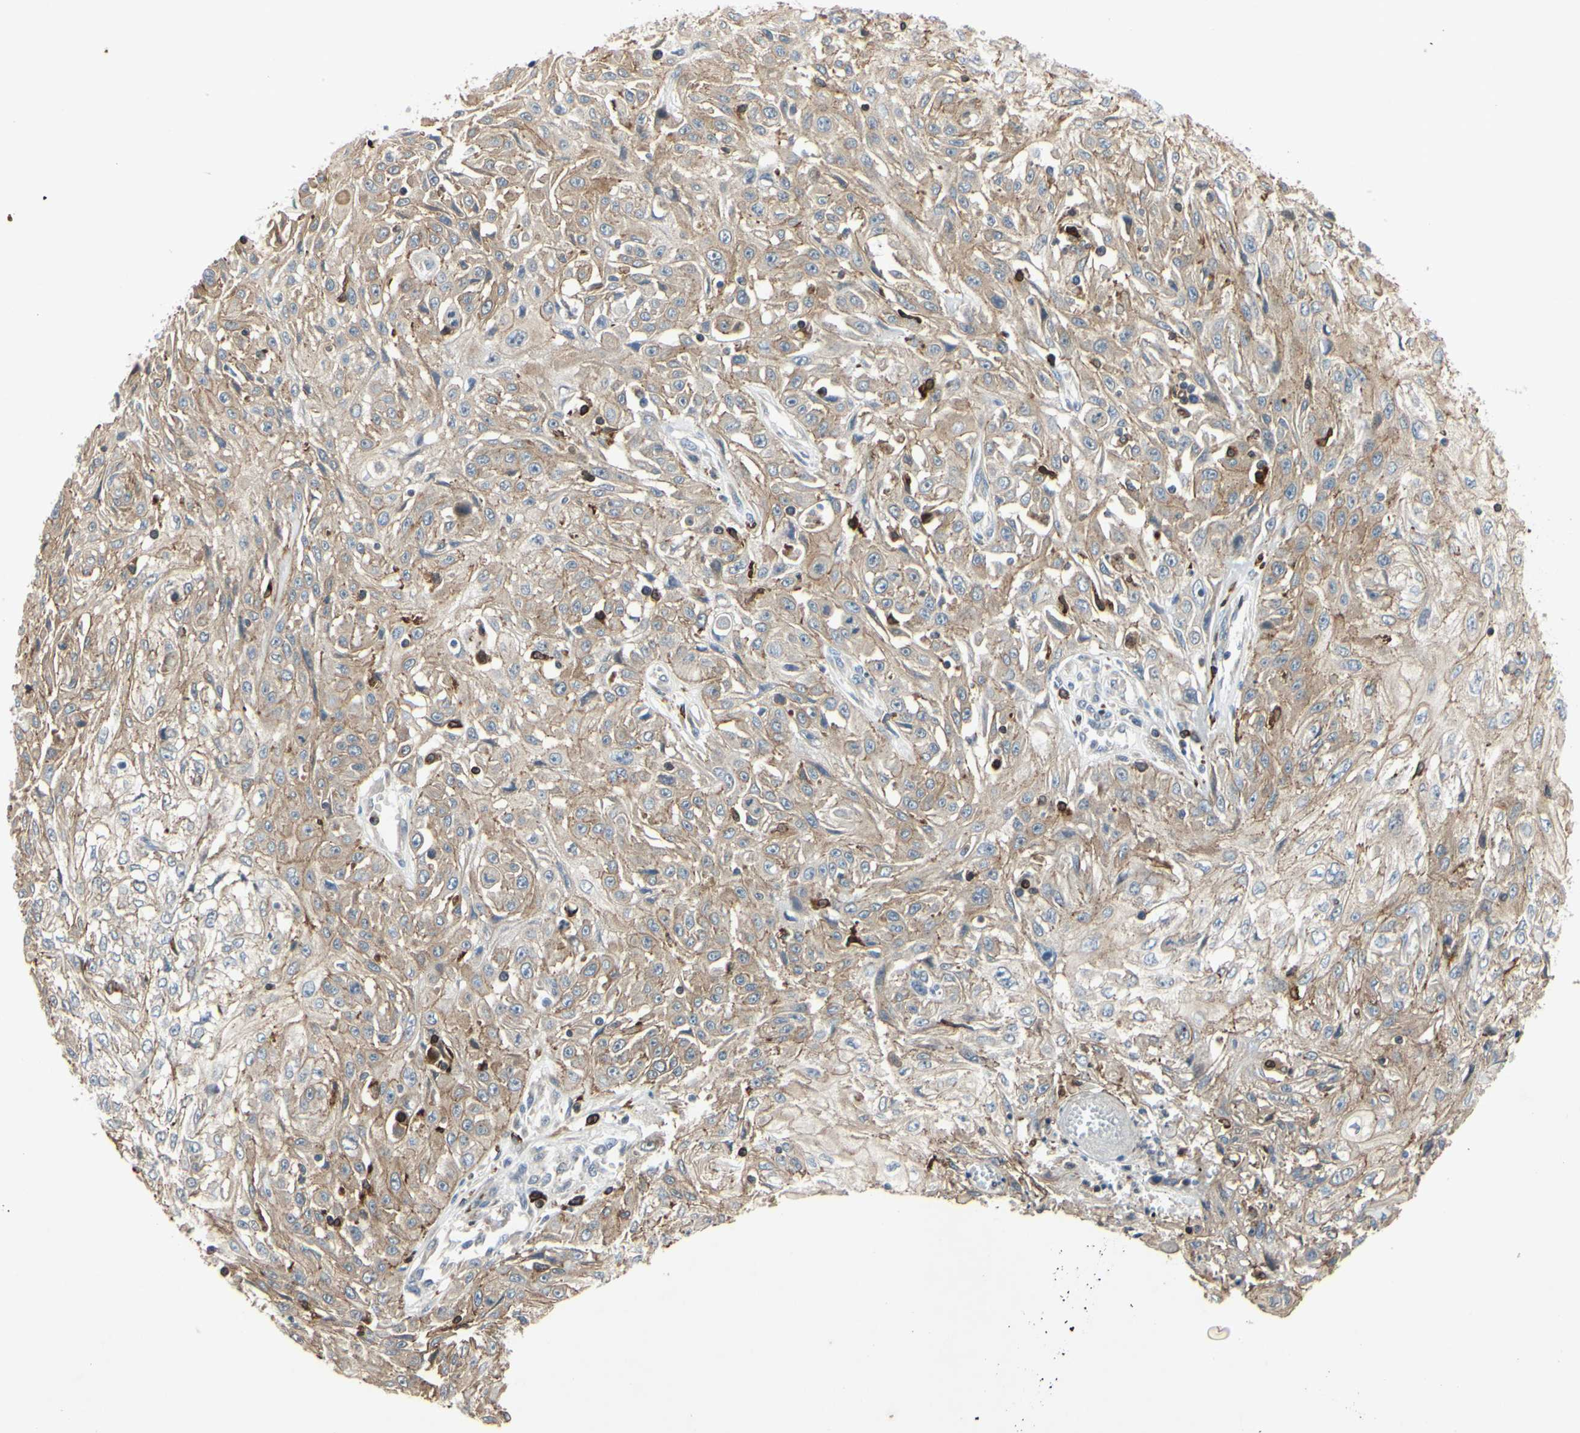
{"staining": {"intensity": "weak", "quantity": "25%-75%", "location": "cytoplasmic/membranous"}, "tissue": "skin cancer", "cell_type": "Tumor cells", "image_type": "cancer", "snomed": [{"axis": "morphology", "description": "Squamous cell carcinoma, NOS"}, {"axis": "morphology", "description": "Squamous cell carcinoma, metastatic, NOS"}, {"axis": "topography", "description": "Skin"}, {"axis": "topography", "description": "Lymph node"}], "caption": "This histopathology image exhibits immunohistochemistry staining of human skin cancer (metastatic squamous cell carcinoma), with low weak cytoplasmic/membranous staining in approximately 25%-75% of tumor cells.", "gene": "PLXNA2", "patient": {"sex": "male", "age": 75}}